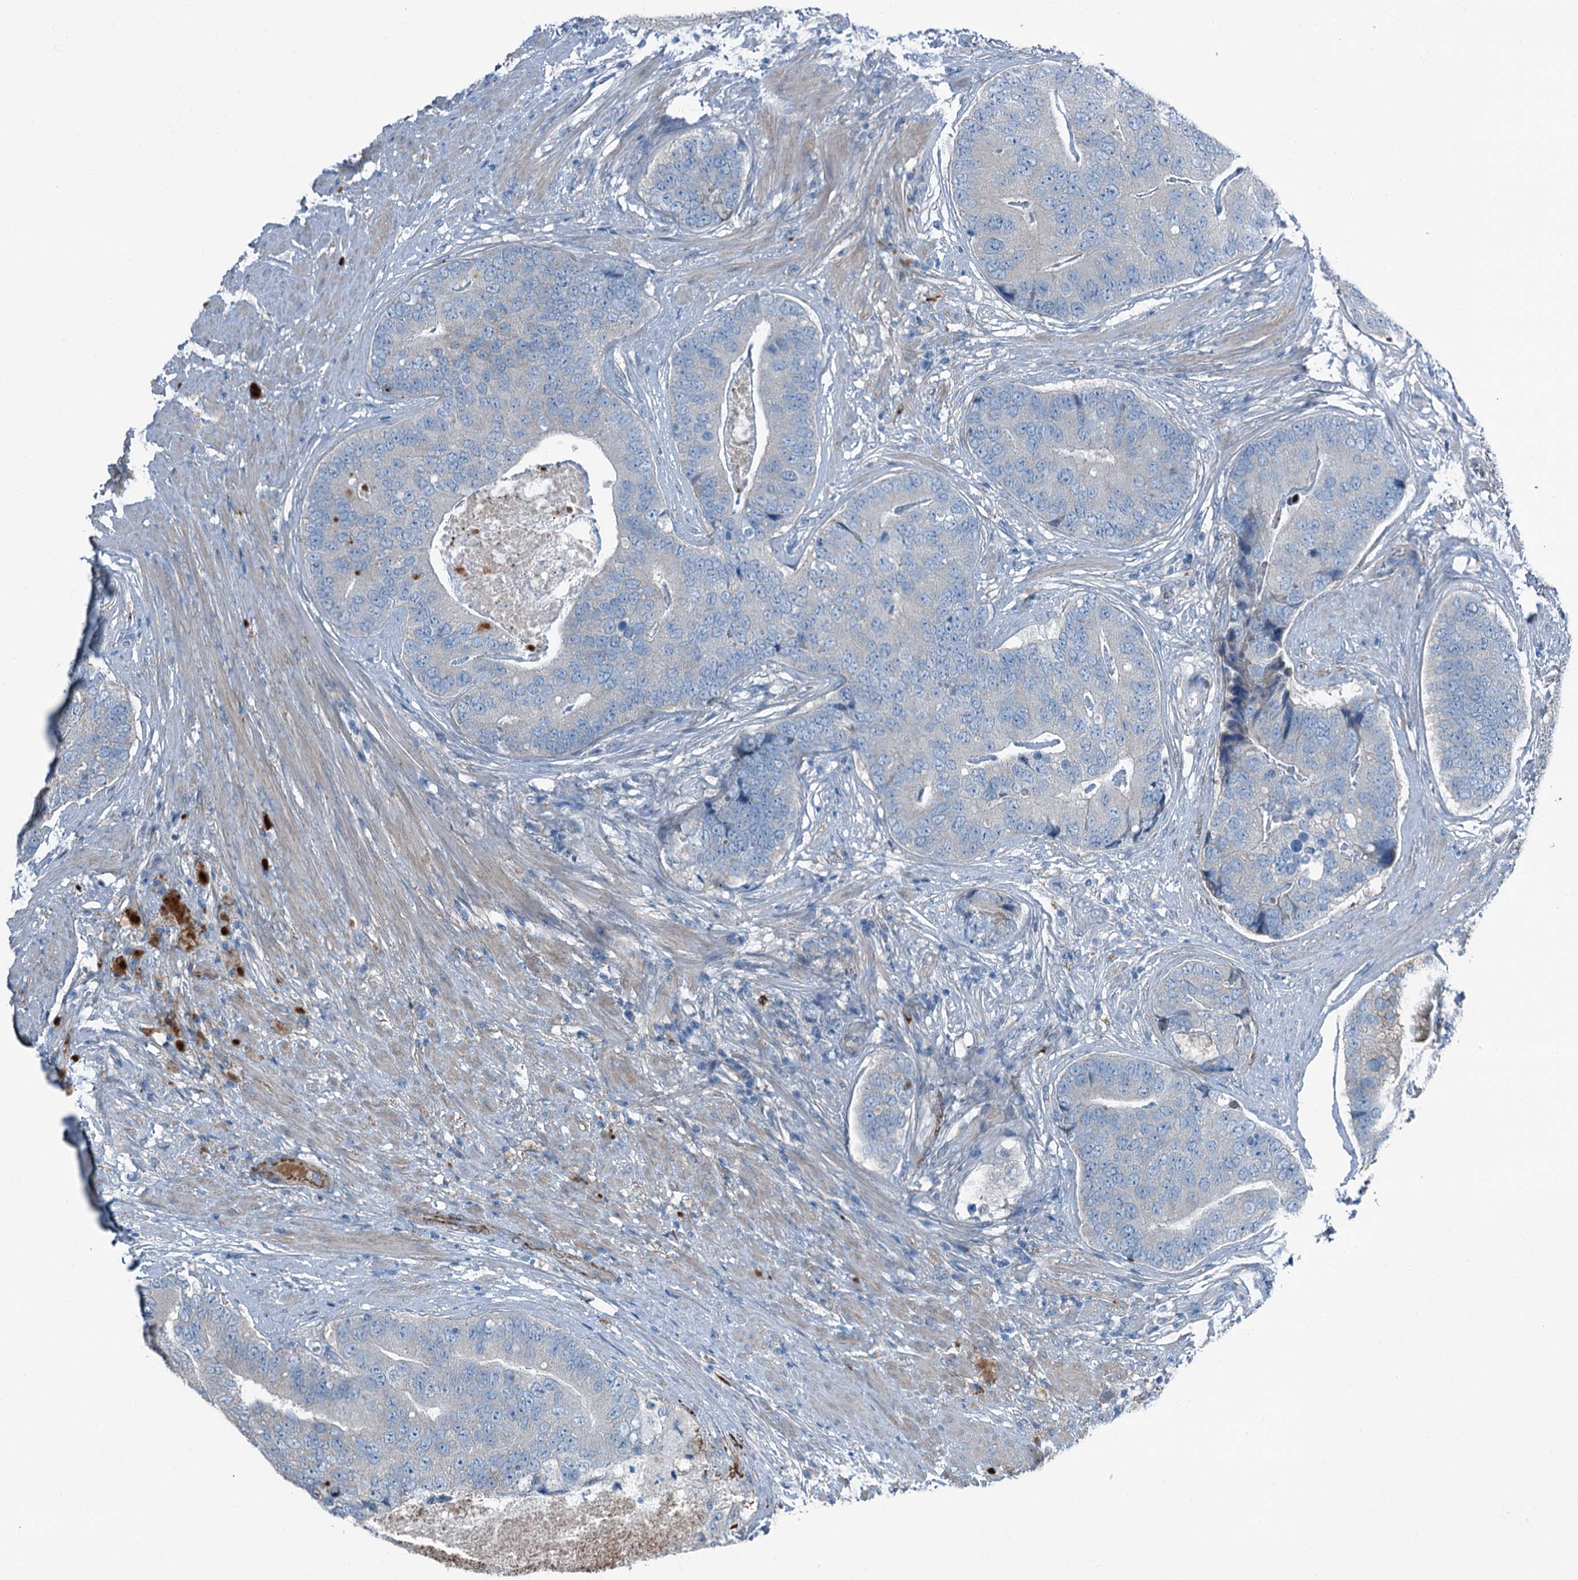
{"staining": {"intensity": "negative", "quantity": "none", "location": "none"}, "tissue": "prostate cancer", "cell_type": "Tumor cells", "image_type": "cancer", "snomed": [{"axis": "morphology", "description": "Adenocarcinoma, High grade"}, {"axis": "topography", "description": "Prostate"}], "caption": "DAB (3,3'-diaminobenzidine) immunohistochemical staining of prostate cancer (adenocarcinoma (high-grade)) displays no significant positivity in tumor cells.", "gene": "AXL", "patient": {"sex": "male", "age": 70}}